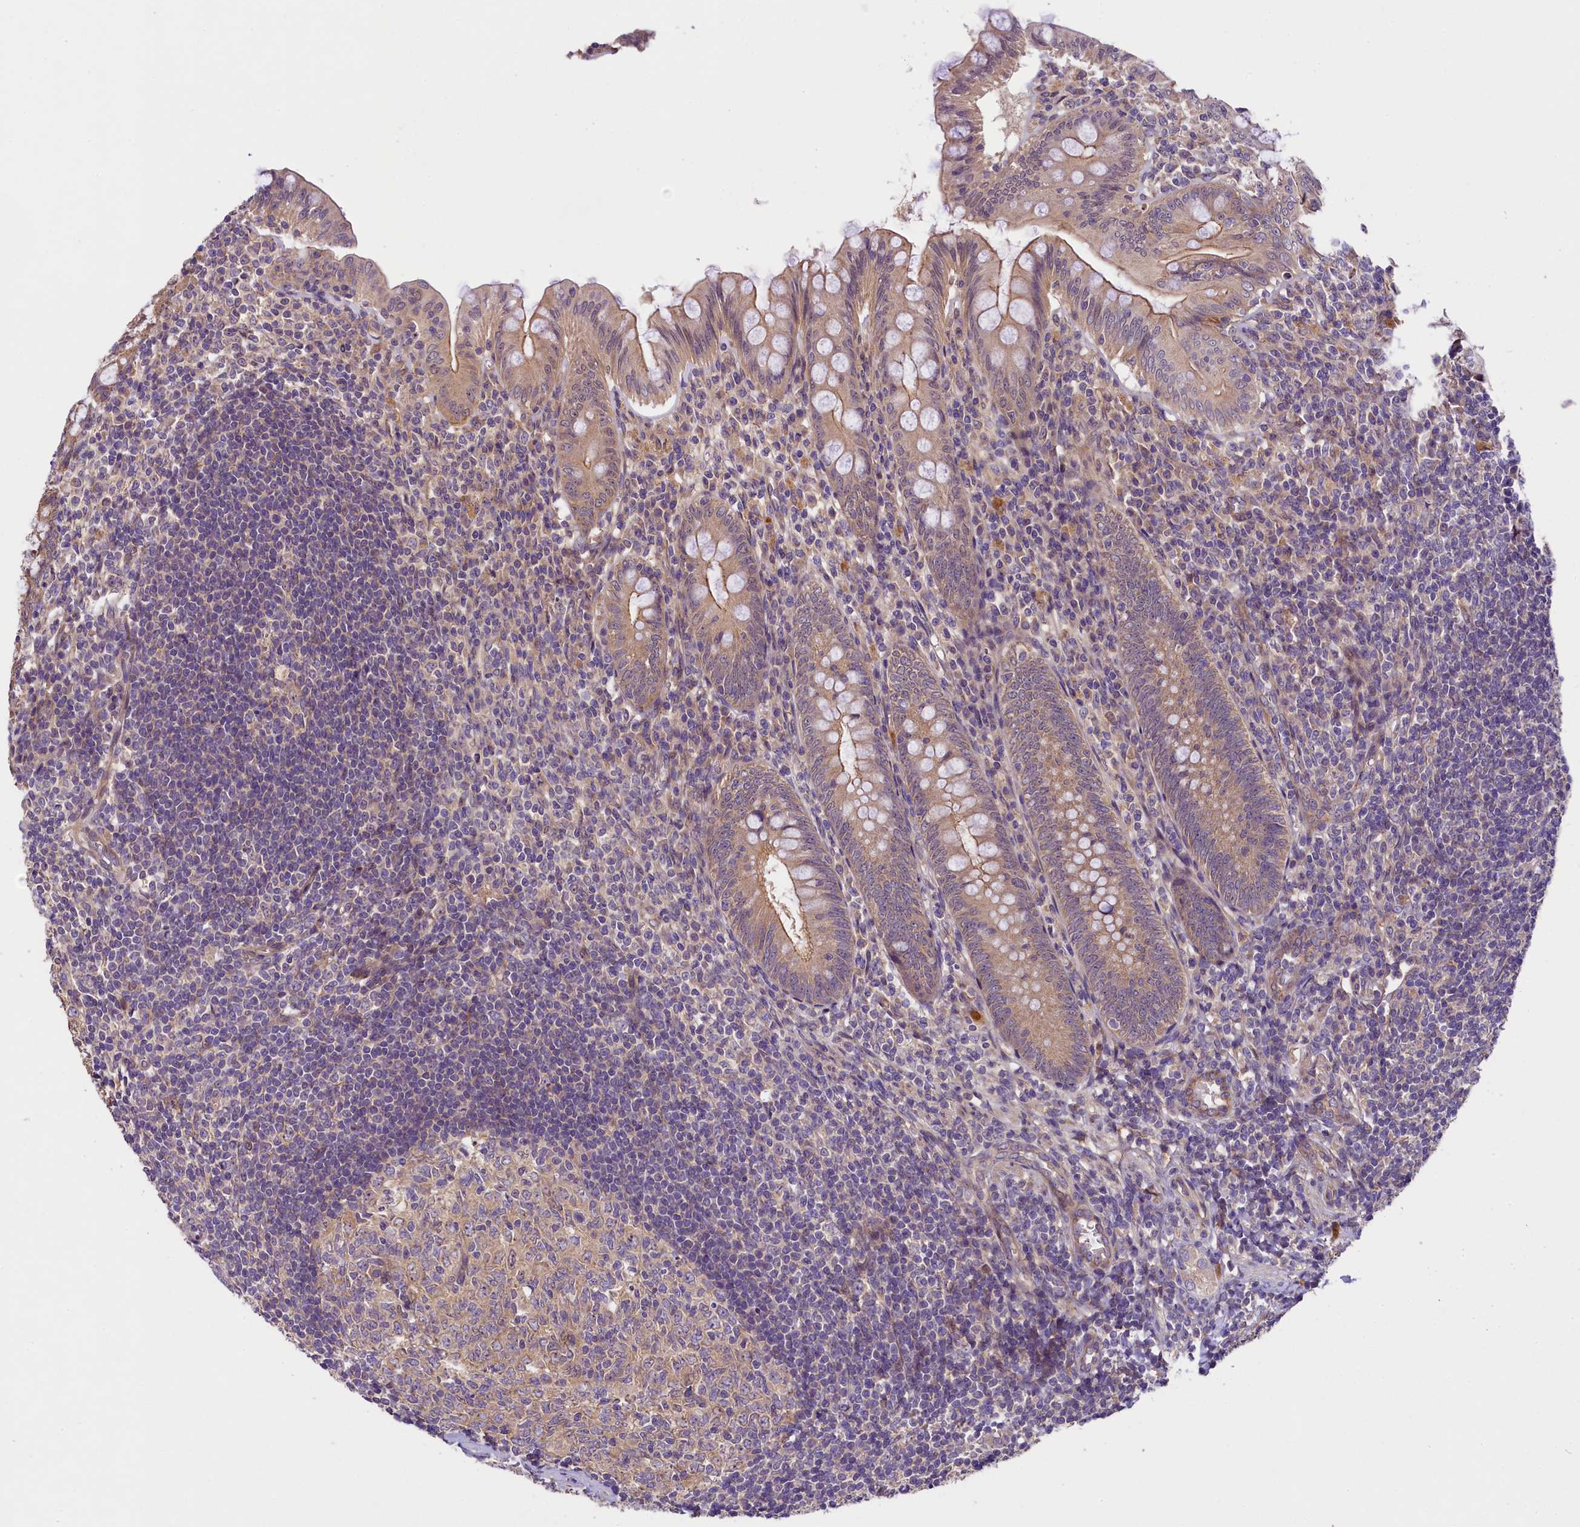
{"staining": {"intensity": "moderate", "quantity": ">75%", "location": "cytoplasmic/membranous"}, "tissue": "appendix", "cell_type": "Glandular cells", "image_type": "normal", "snomed": [{"axis": "morphology", "description": "Normal tissue, NOS"}, {"axis": "topography", "description": "Appendix"}], "caption": "IHC of normal human appendix shows medium levels of moderate cytoplasmic/membranous positivity in approximately >75% of glandular cells. (Brightfield microscopy of DAB IHC at high magnification).", "gene": "UBXN6", "patient": {"sex": "male", "age": 14}}